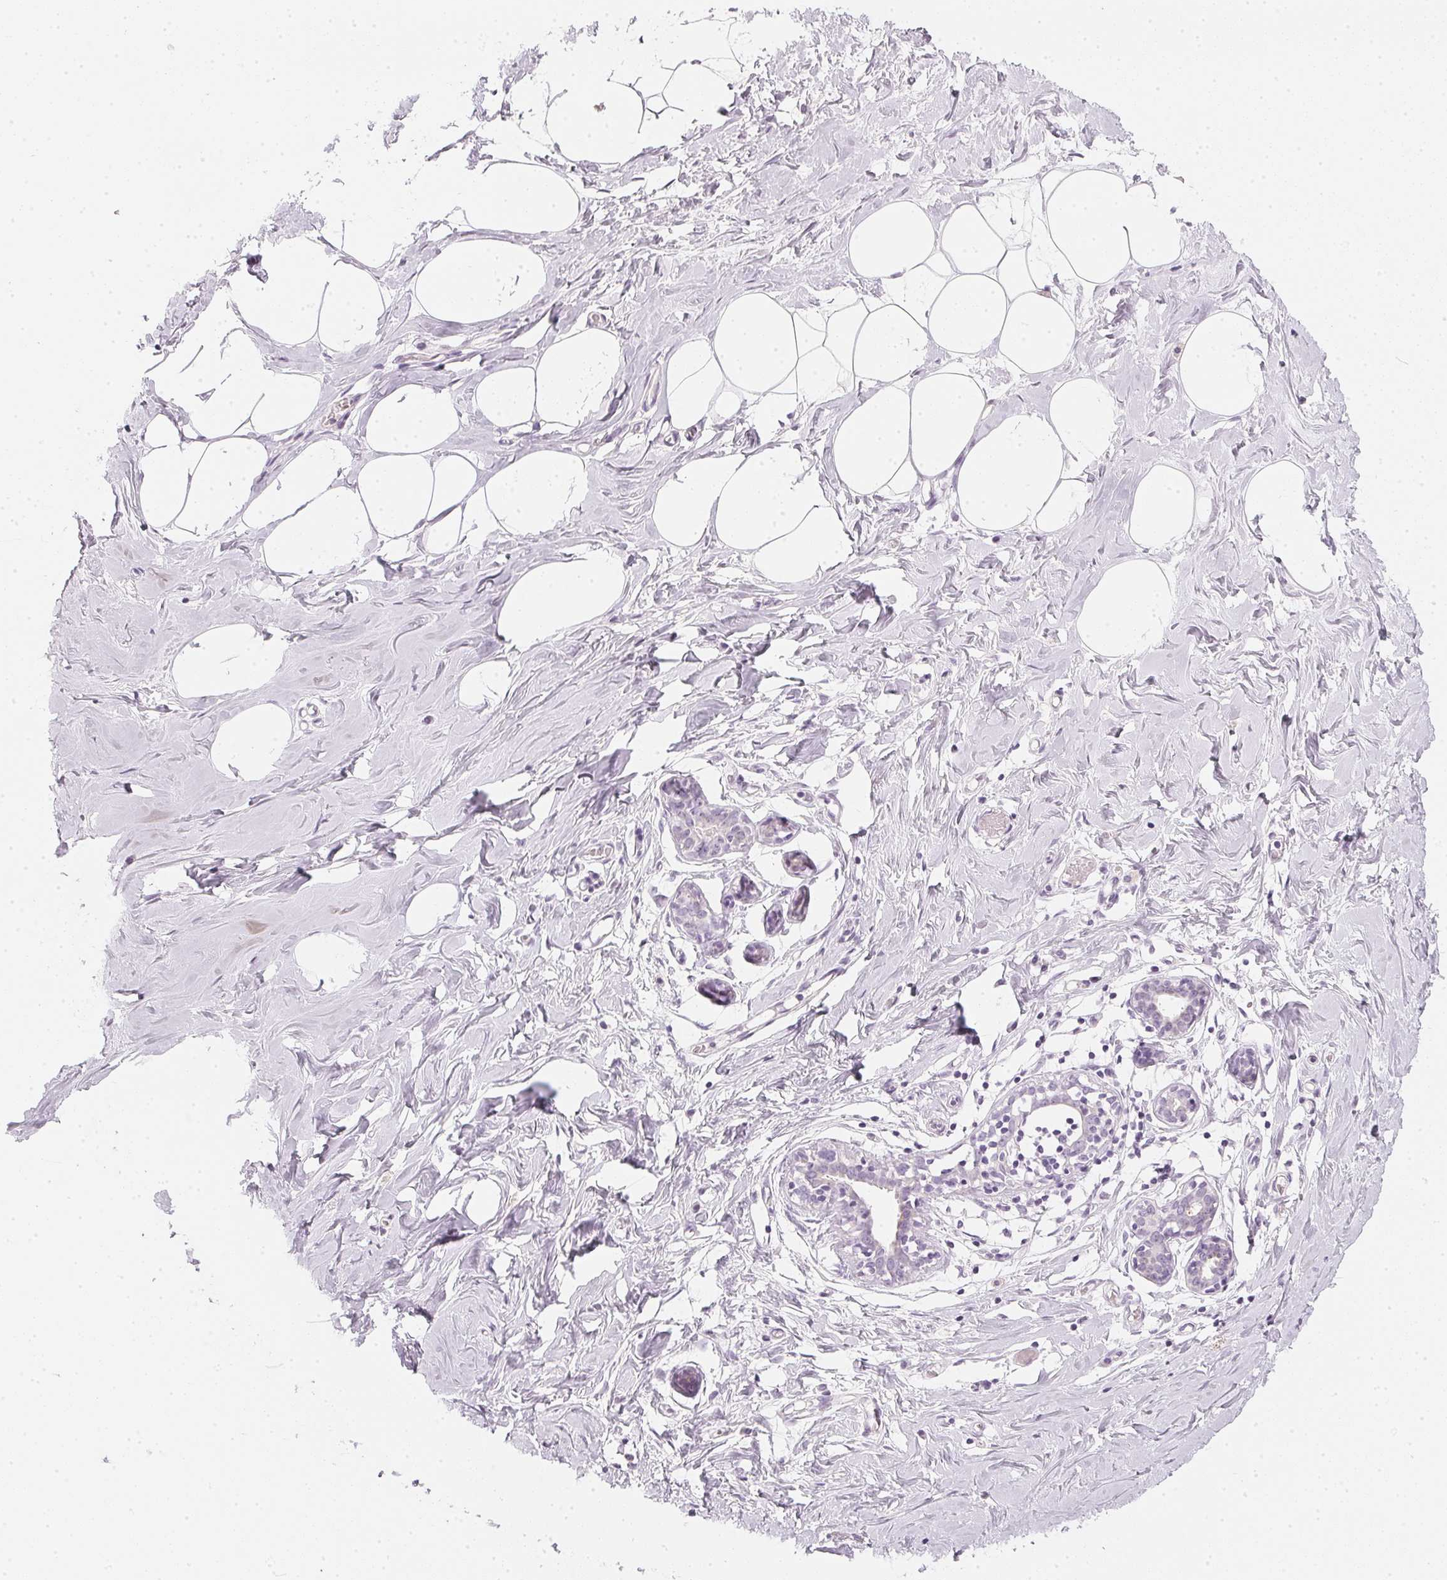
{"staining": {"intensity": "negative", "quantity": "none", "location": "none"}, "tissue": "breast", "cell_type": "Adipocytes", "image_type": "normal", "snomed": [{"axis": "morphology", "description": "Normal tissue, NOS"}, {"axis": "topography", "description": "Breast"}], "caption": "Immunohistochemistry (IHC) image of normal breast: breast stained with DAB reveals no significant protein expression in adipocytes.", "gene": "CHST4", "patient": {"sex": "female", "age": 27}}